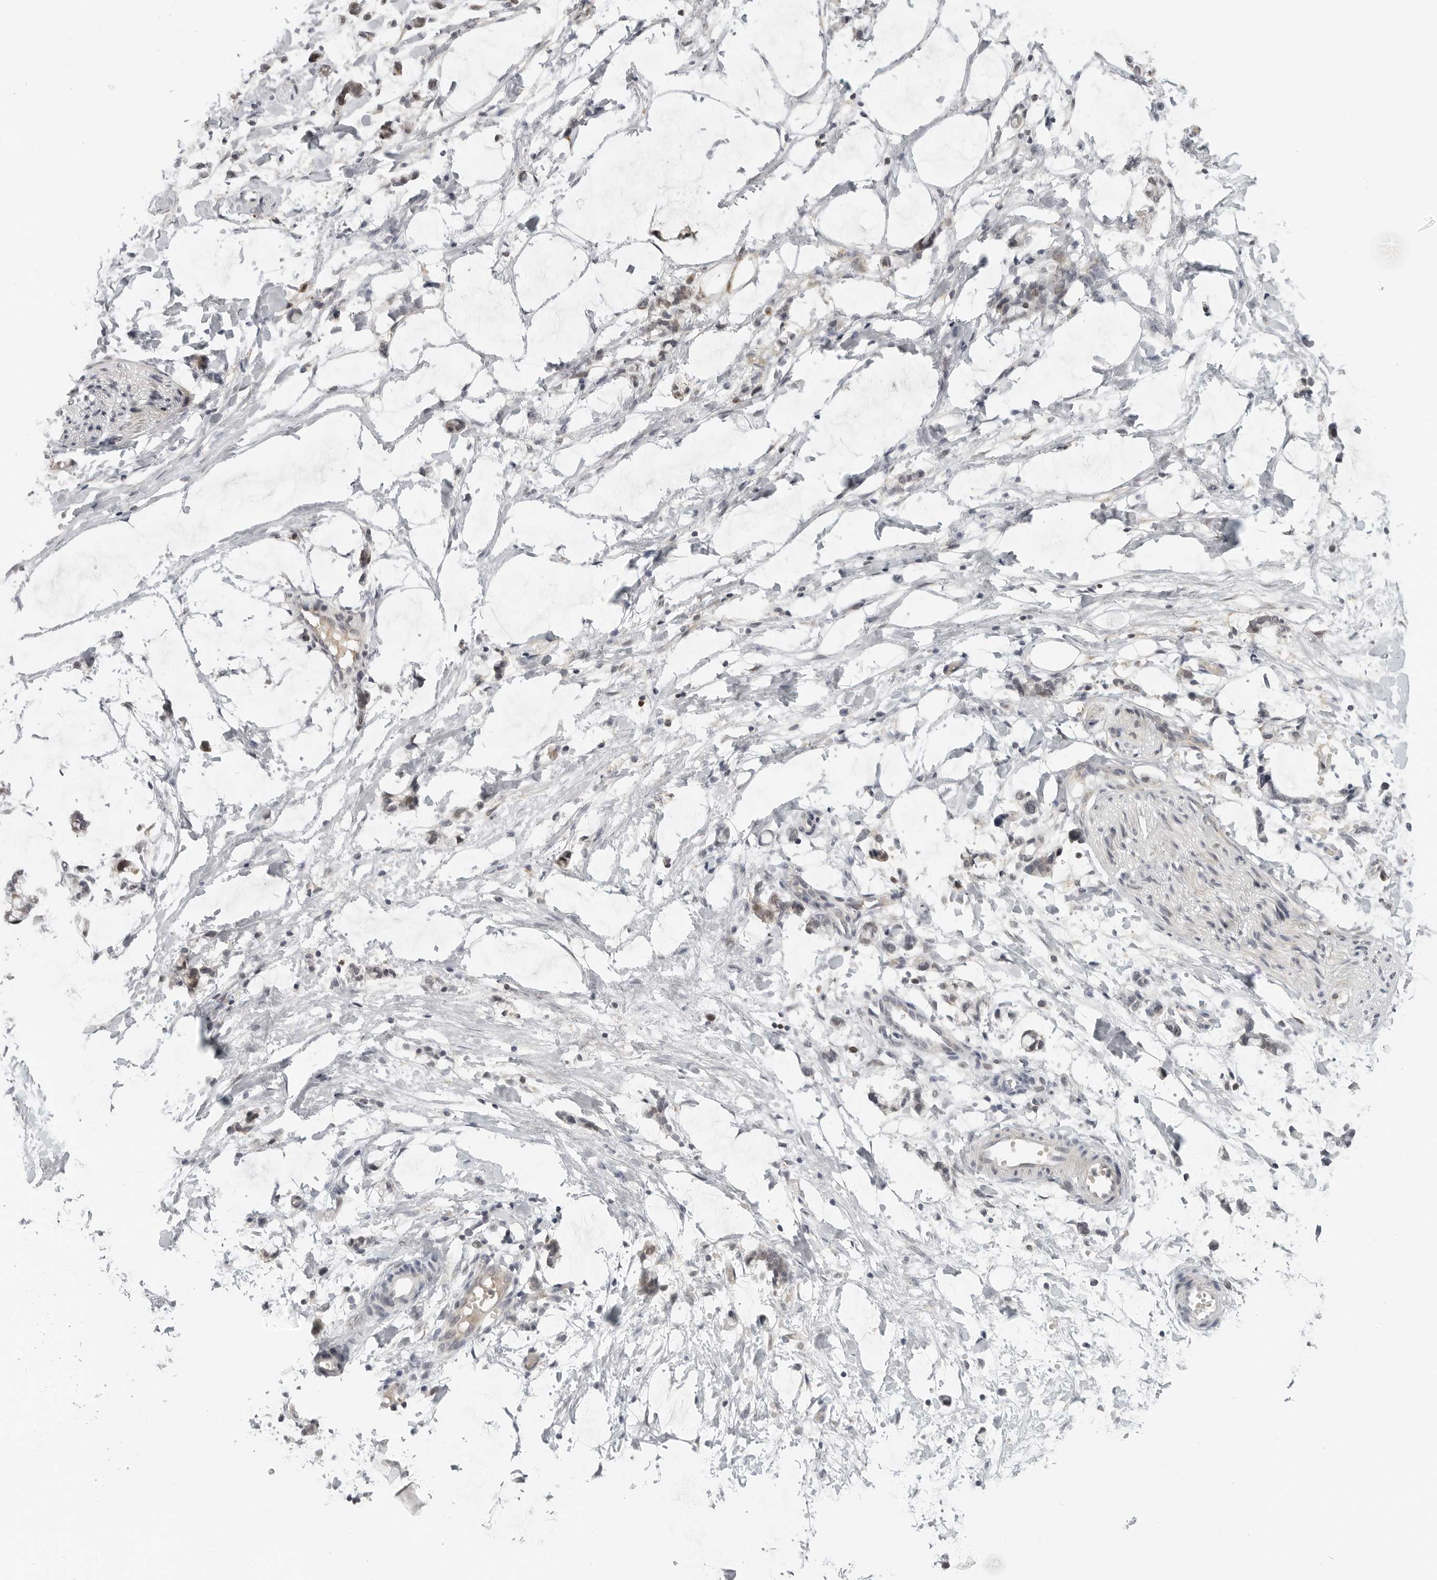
{"staining": {"intensity": "negative", "quantity": "none", "location": "none"}, "tissue": "adipose tissue", "cell_type": "Adipocytes", "image_type": "normal", "snomed": [{"axis": "morphology", "description": "Normal tissue, NOS"}, {"axis": "morphology", "description": "Adenocarcinoma, NOS"}, {"axis": "topography", "description": "Colon"}, {"axis": "topography", "description": "Peripheral nerve tissue"}], "caption": "Adipocytes show no significant protein expression in unremarkable adipose tissue. The staining is performed using DAB brown chromogen with nuclei counter-stained in using hematoxylin.", "gene": "CTIF", "patient": {"sex": "male", "age": 14}}